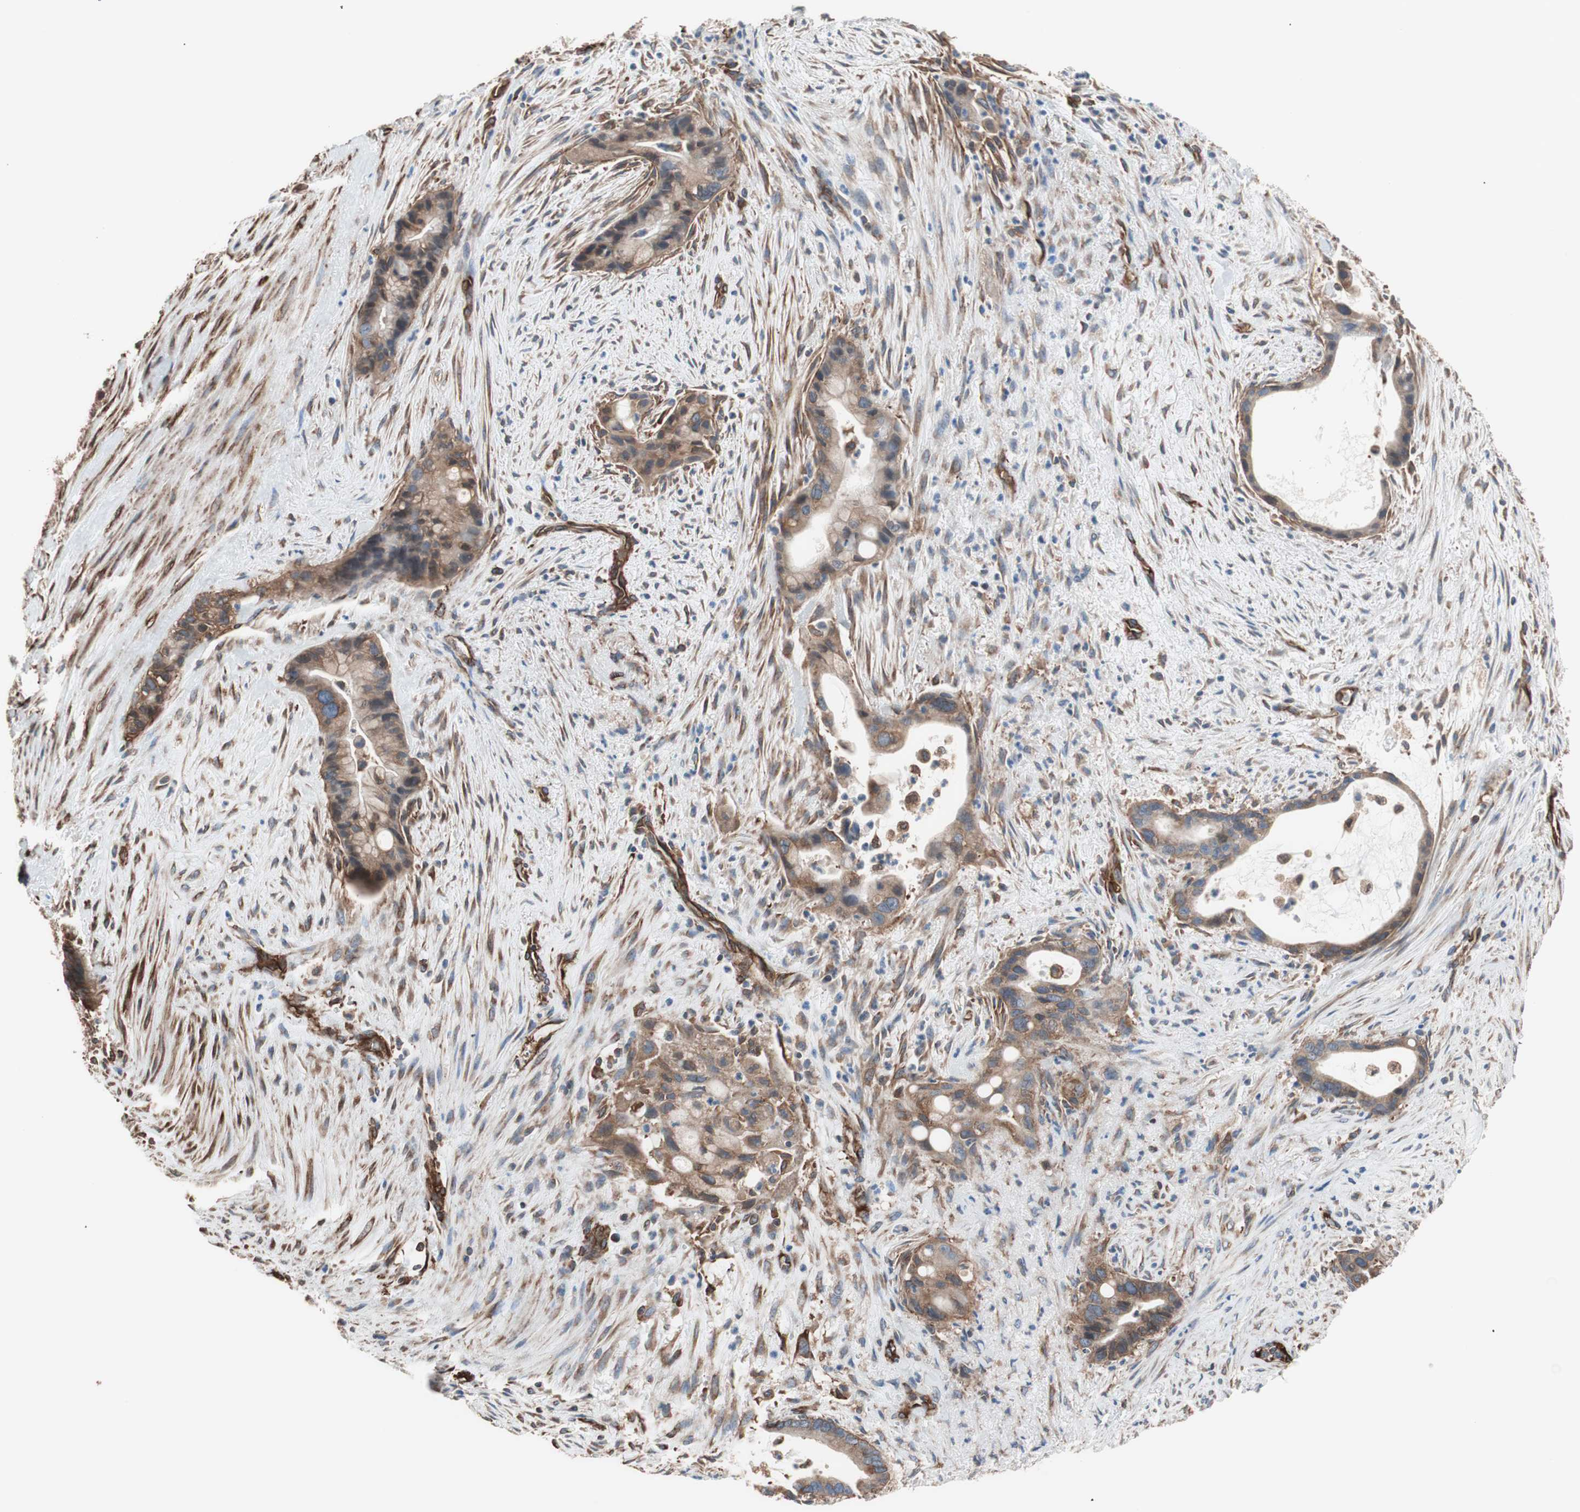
{"staining": {"intensity": "moderate", "quantity": ">75%", "location": "cytoplasmic/membranous"}, "tissue": "liver cancer", "cell_type": "Tumor cells", "image_type": "cancer", "snomed": [{"axis": "morphology", "description": "Cholangiocarcinoma"}, {"axis": "topography", "description": "Liver"}], "caption": "Immunohistochemical staining of human liver cancer (cholangiocarcinoma) displays medium levels of moderate cytoplasmic/membranous protein expression in about >75% of tumor cells.", "gene": "GPSM2", "patient": {"sex": "female", "age": 55}}